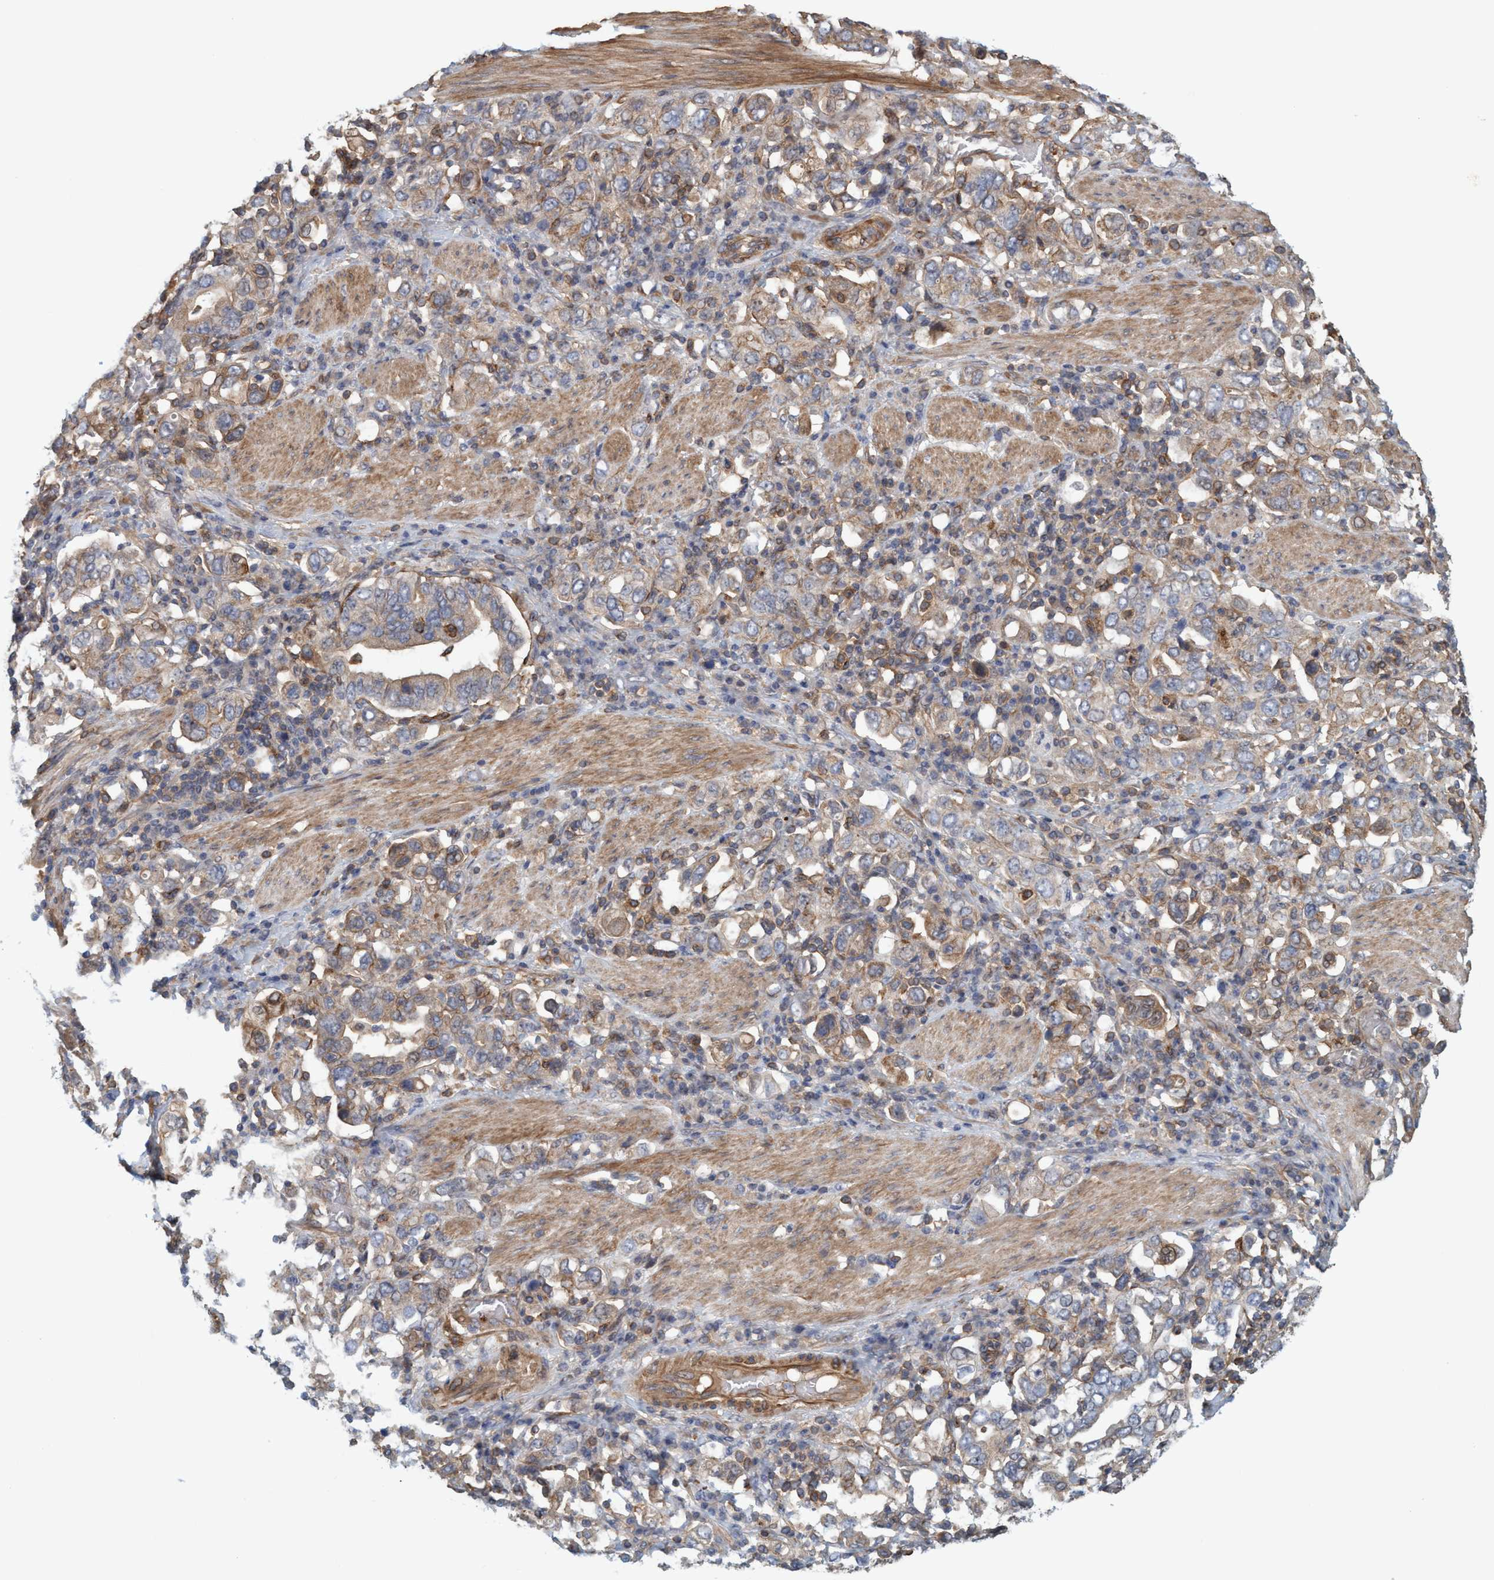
{"staining": {"intensity": "weak", "quantity": "<25%", "location": "cytoplasmic/membranous"}, "tissue": "stomach cancer", "cell_type": "Tumor cells", "image_type": "cancer", "snomed": [{"axis": "morphology", "description": "Adenocarcinoma, NOS"}, {"axis": "topography", "description": "Stomach, upper"}], "caption": "IHC of human stomach adenocarcinoma demonstrates no positivity in tumor cells.", "gene": "SPECC1", "patient": {"sex": "male", "age": 62}}